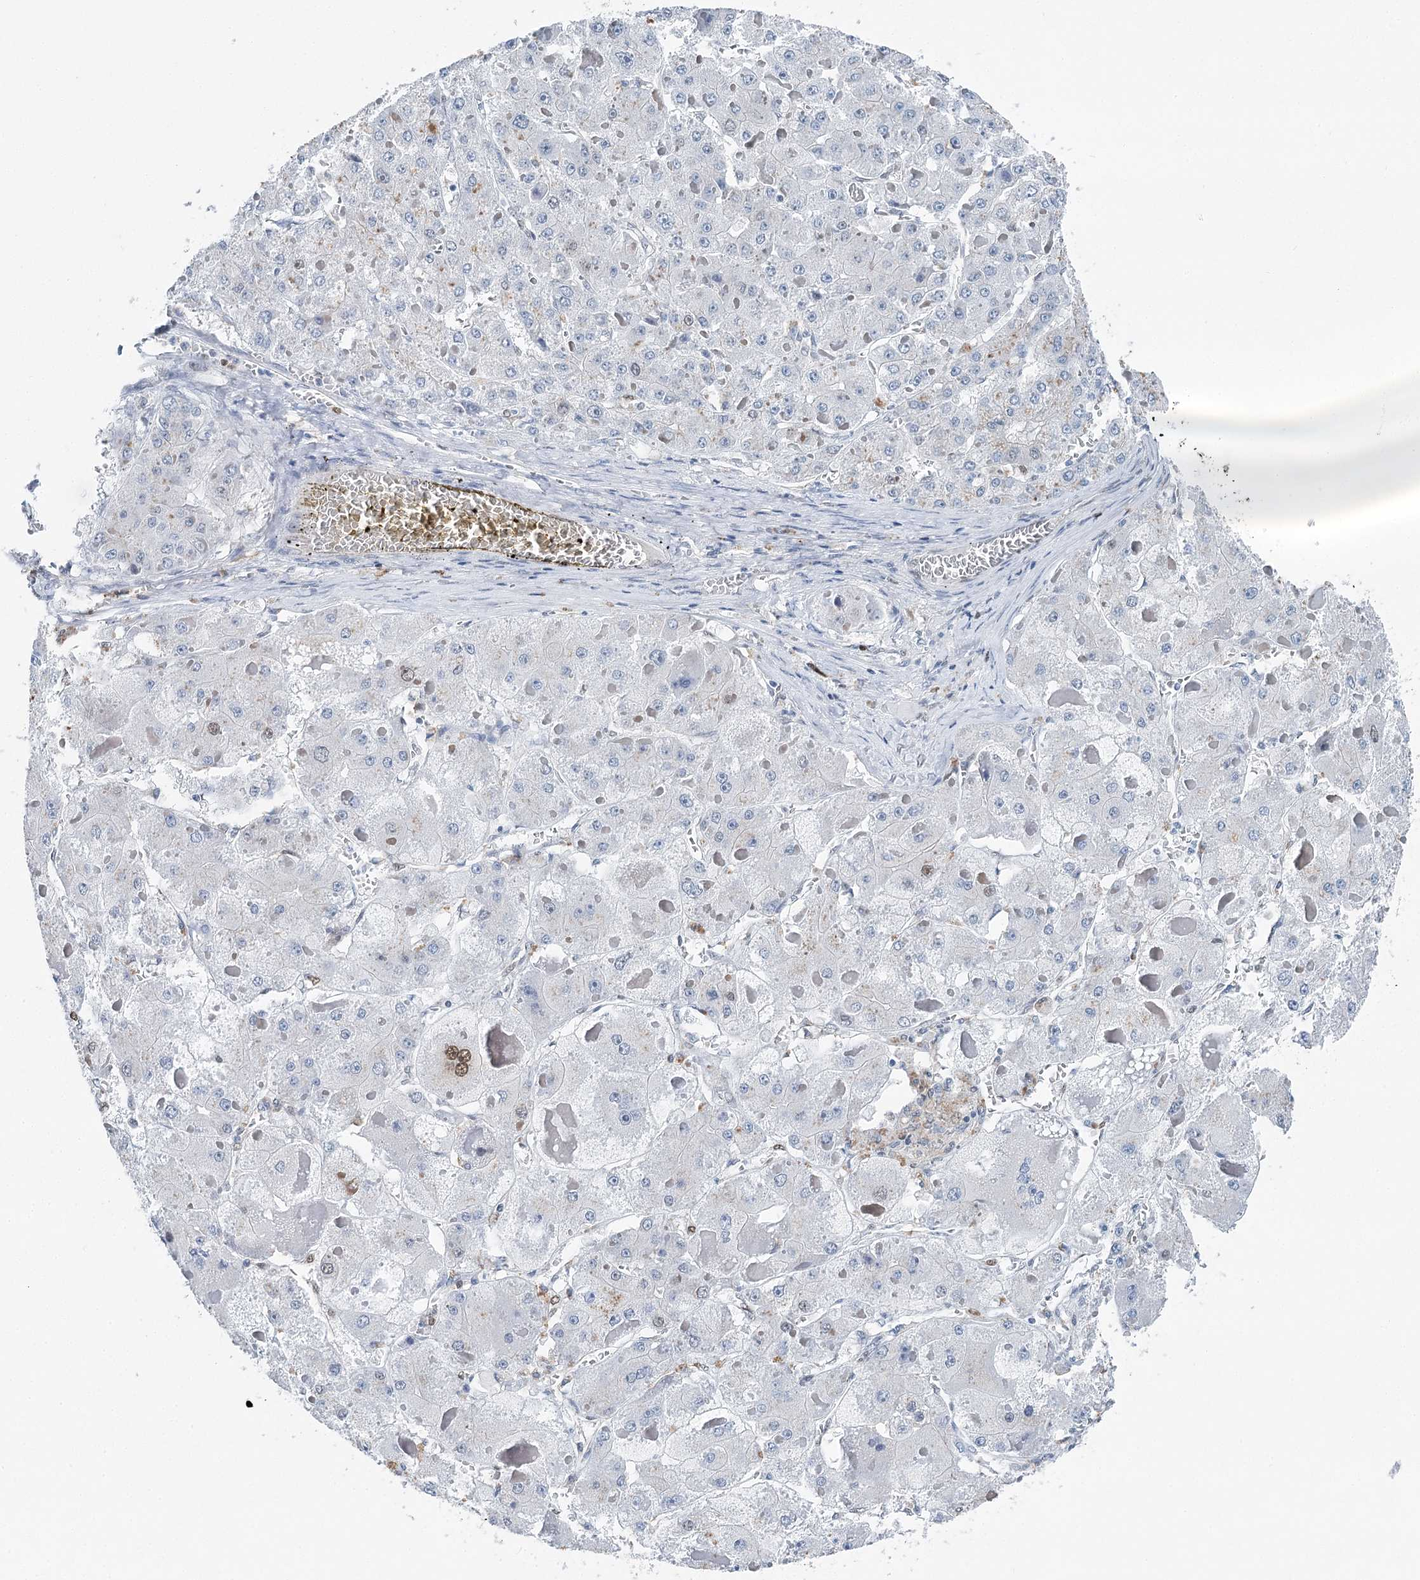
{"staining": {"intensity": "strong", "quantity": "<25%", "location": "nuclear"}, "tissue": "liver cancer", "cell_type": "Tumor cells", "image_type": "cancer", "snomed": [{"axis": "morphology", "description": "Carcinoma, Hepatocellular, NOS"}, {"axis": "topography", "description": "Liver"}], "caption": "Hepatocellular carcinoma (liver) tissue exhibits strong nuclear expression in approximately <25% of tumor cells (DAB IHC, brown staining for protein, blue staining for nuclei).", "gene": "HAT1", "patient": {"sex": "female", "age": 73}}